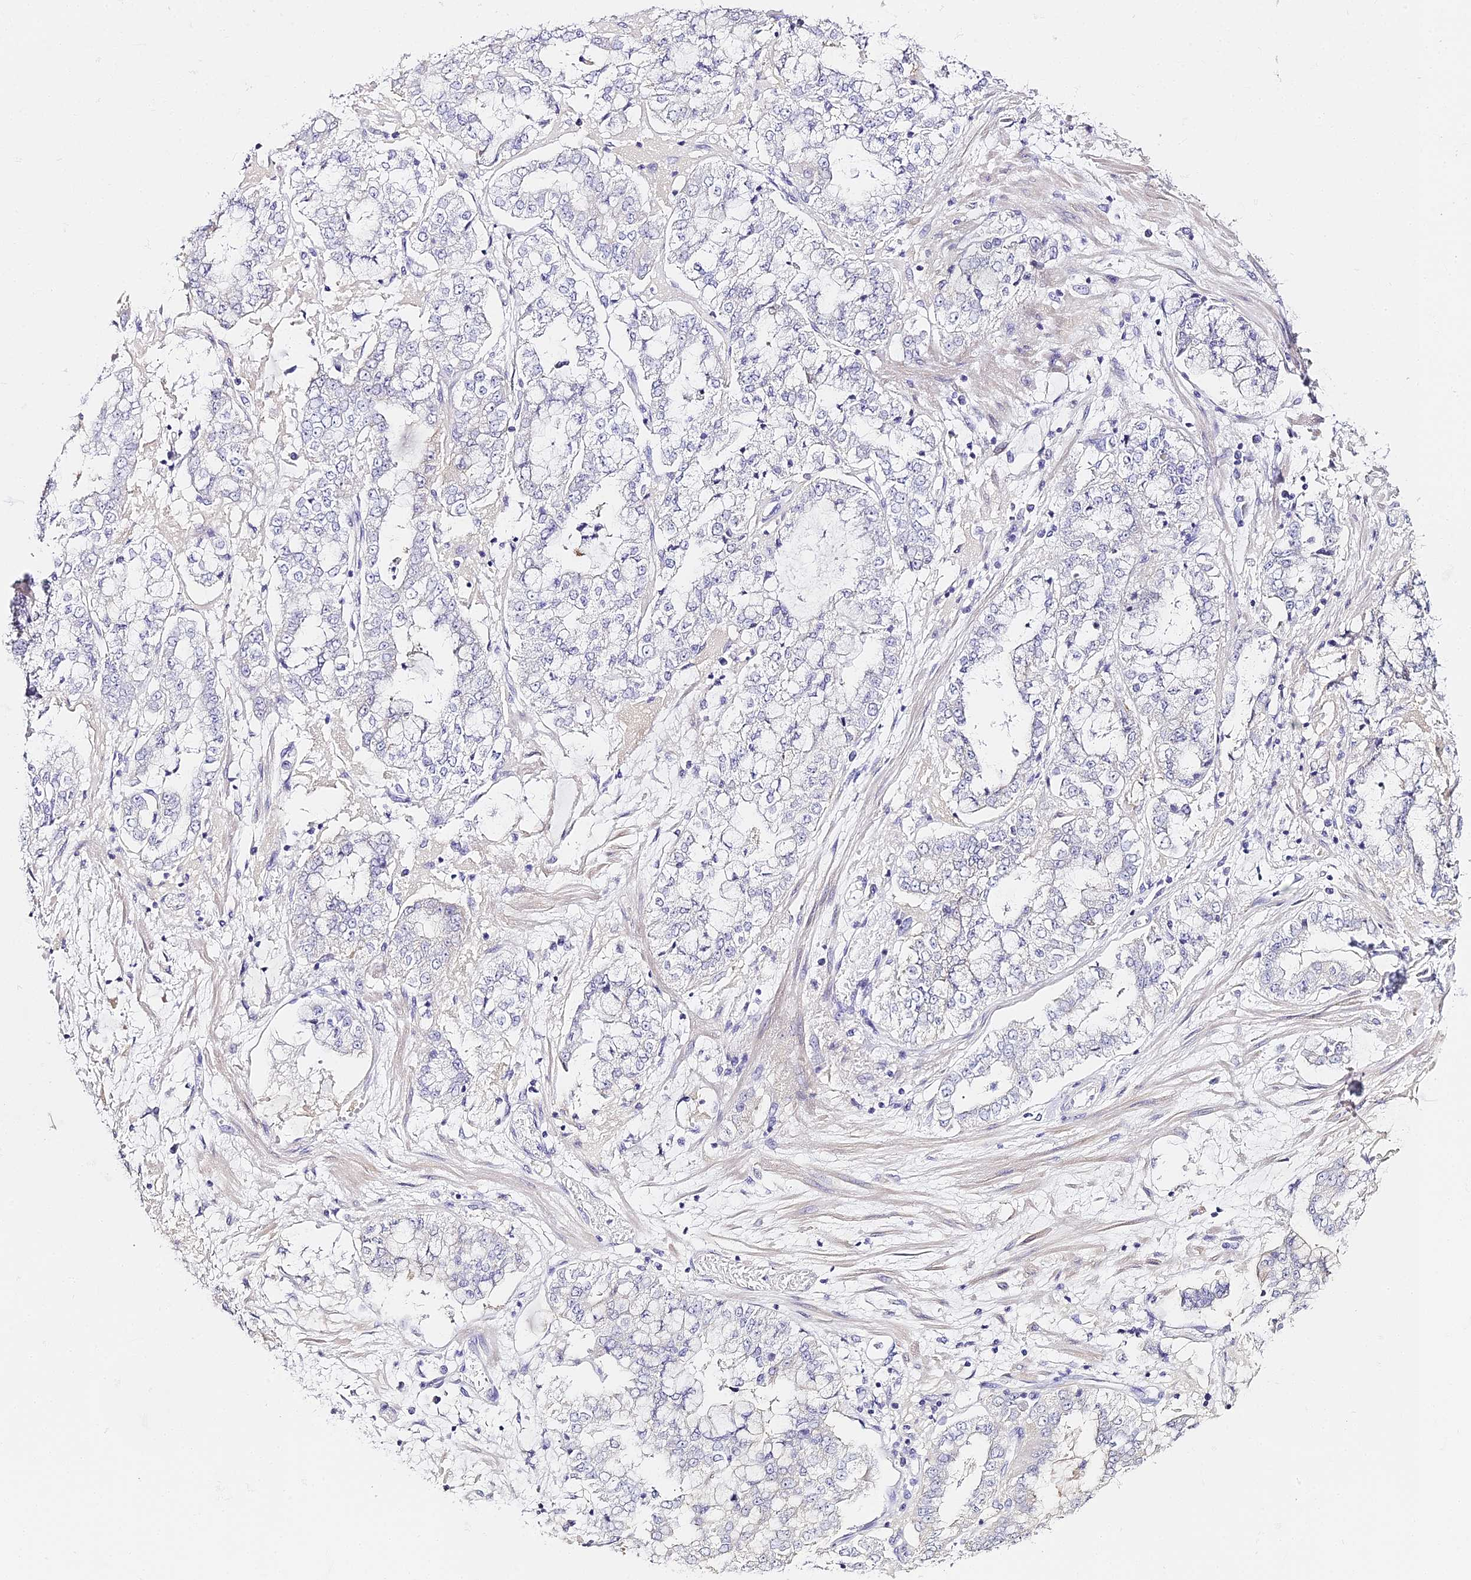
{"staining": {"intensity": "negative", "quantity": "none", "location": "none"}, "tissue": "stomach cancer", "cell_type": "Tumor cells", "image_type": "cancer", "snomed": [{"axis": "morphology", "description": "Adenocarcinoma, NOS"}, {"axis": "topography", "description": "Stomach"}], "caption": "Immunohistochemistry (IHC) photomicrograph of human adenocarcinoma (stomach) stained for a protein (brown), which reveals no staining in tumor cells.", "gene": "ABHD14A-ACY1", "patient": {"sex": "male", "age": 76}}